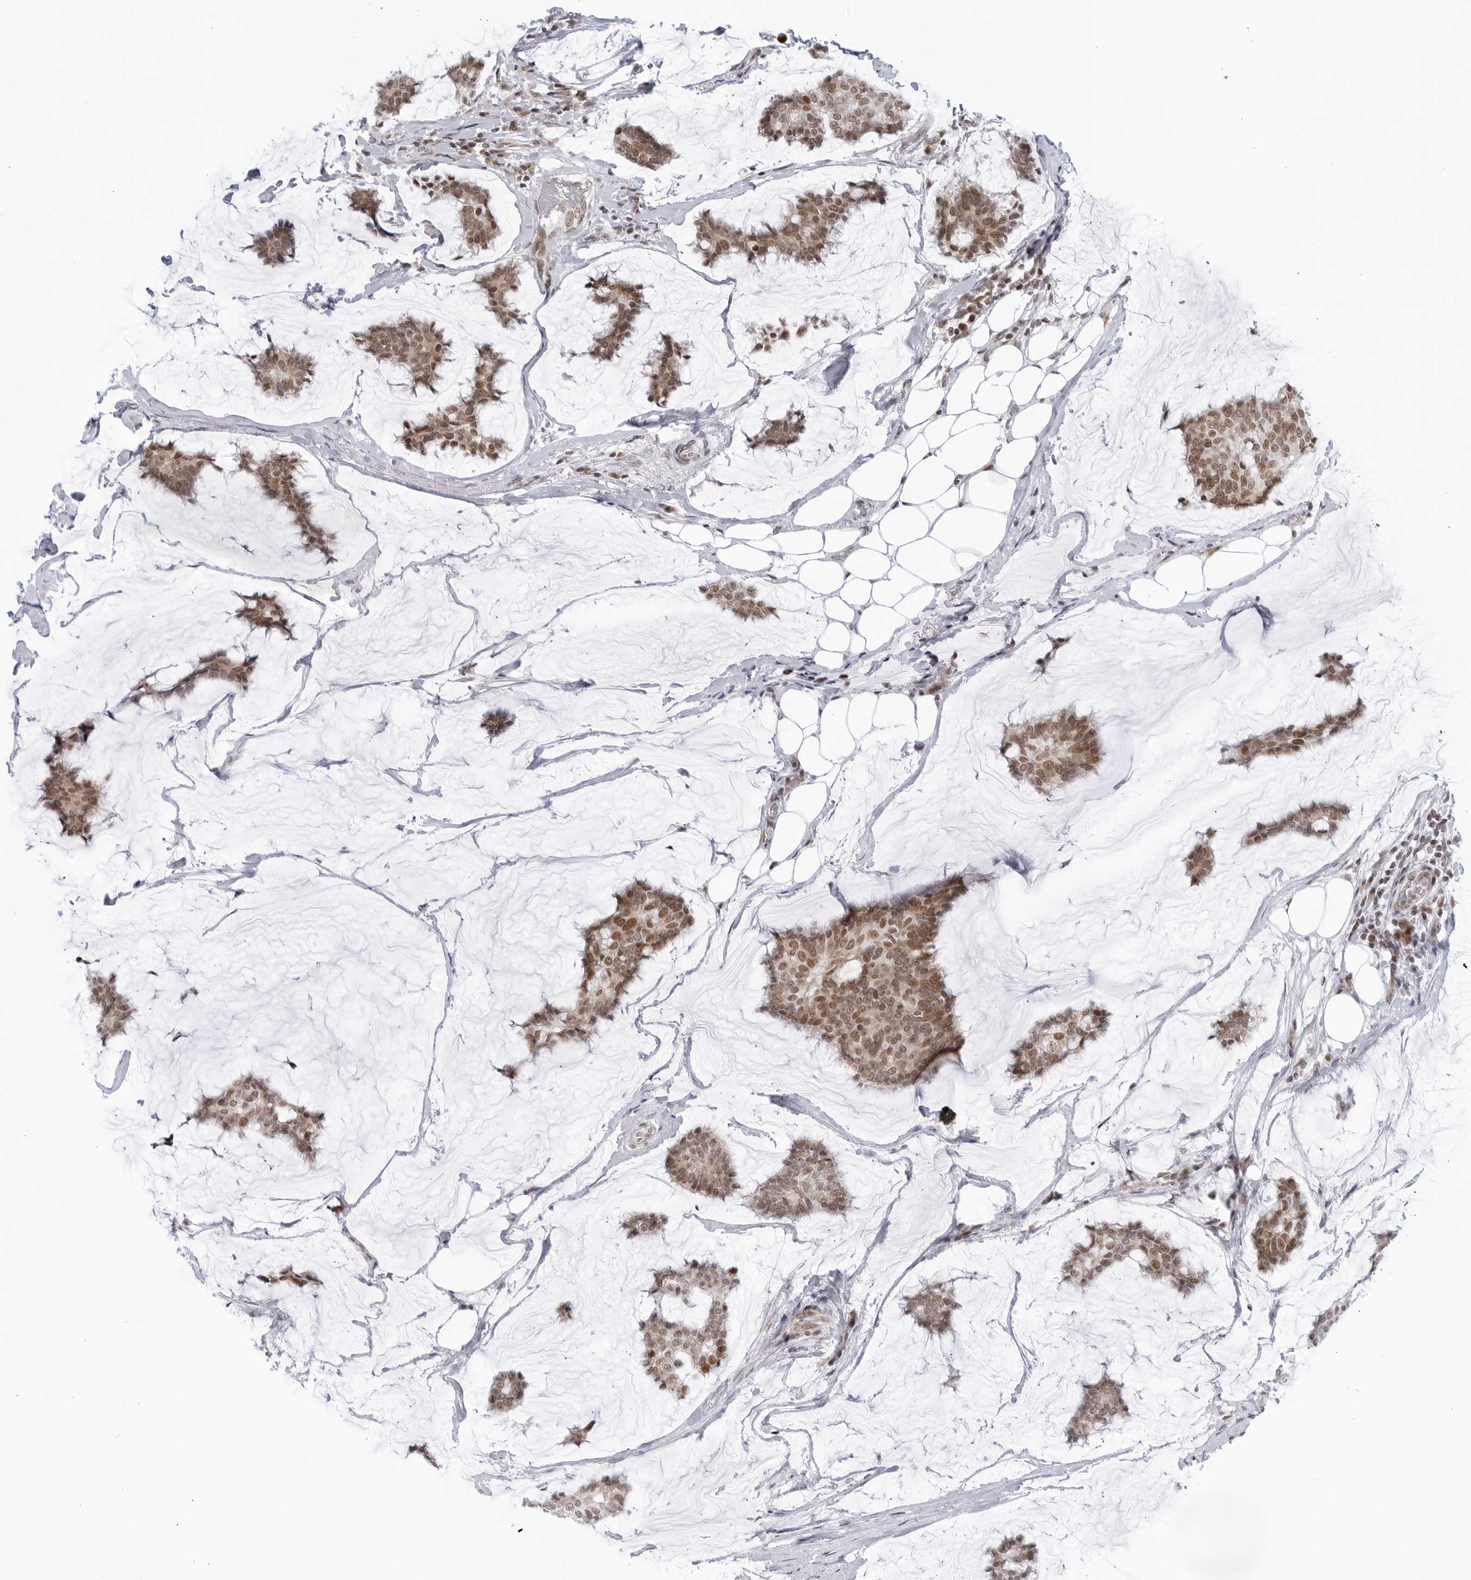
{"staining": {"intensity": "weak", "quantity": ">75%", "location": "cytoplasmic/membranous"}, "tissue": "breast cancer", "cell_type": "Tumor cells", "image_type": "cancer", "snomed": [{"axis": "morphology", "description": "Duct carcinoma"}, {"axis": "topography", "description": "Breast"}], "caption": "Weak cytoplasmic/membranous expression for a protein is appreciated in about >75% of tumor cells of breast invasive ductal carcinoma using IHC.", "gene": "RAB11FIP3", "patient": {"sex": "female", "age": 93}}